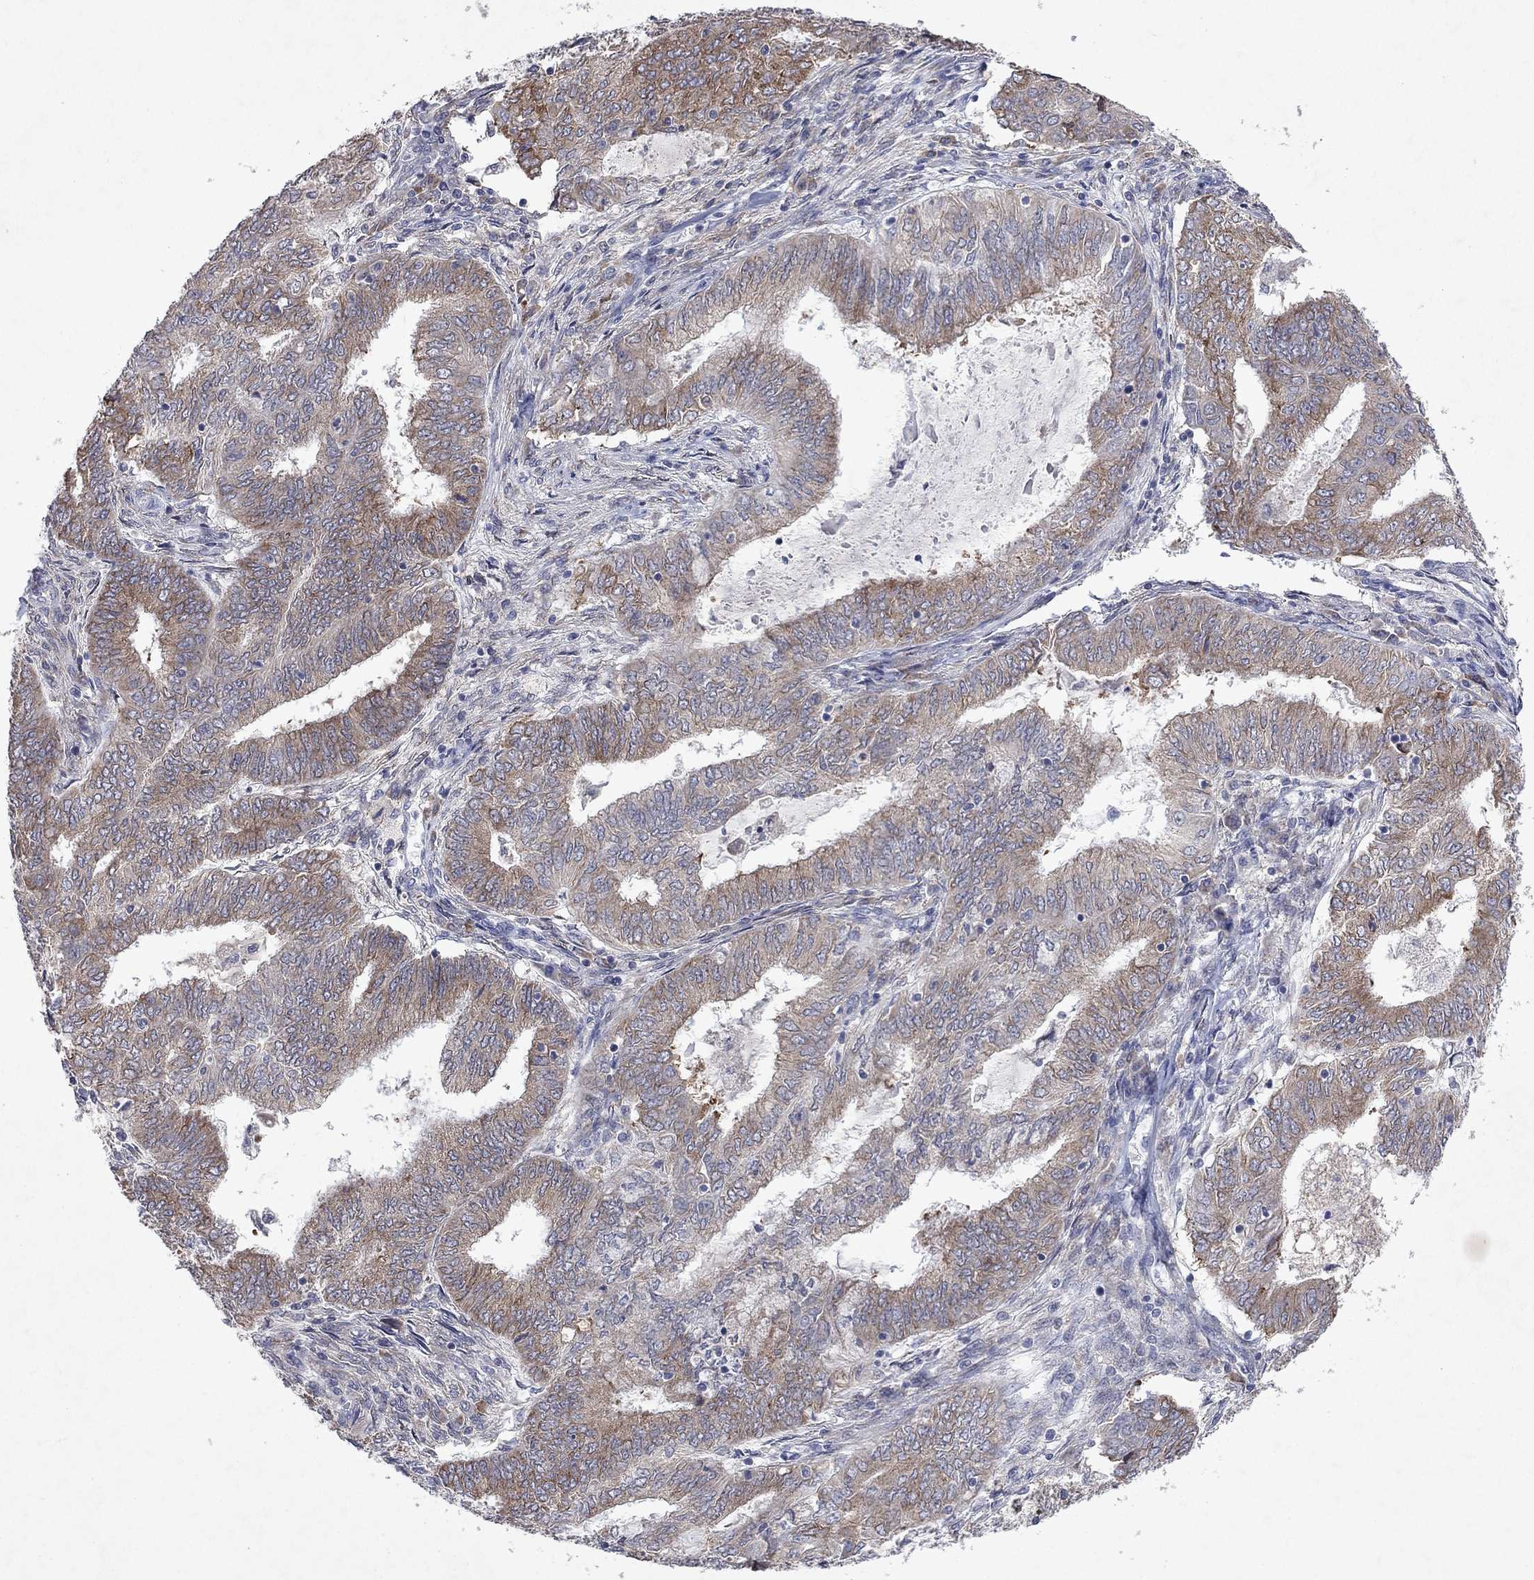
{"staining": {"intensity": "moderate", "quantity": ">75%", "location": "cytoplasmic/membranous"}, "tissue": "endometrial cancer", "cell_type": "Tumor cells", "image_type": "cancer", "snomed": [{"axis": "morphology", "description": "Adenocarcinoma, NOS"}, {"axis": "topography", "description": "Endometrium"}], "caption": "This histopathology image displays immunohistochemistry (IHC) staining of human endometrial cancer, with medium moderate cytoplasmic/membranous staining in approximately >75% of tumor cells.", "gene": "TMEM97", "patient": {"sex": "female", "age": 62}}